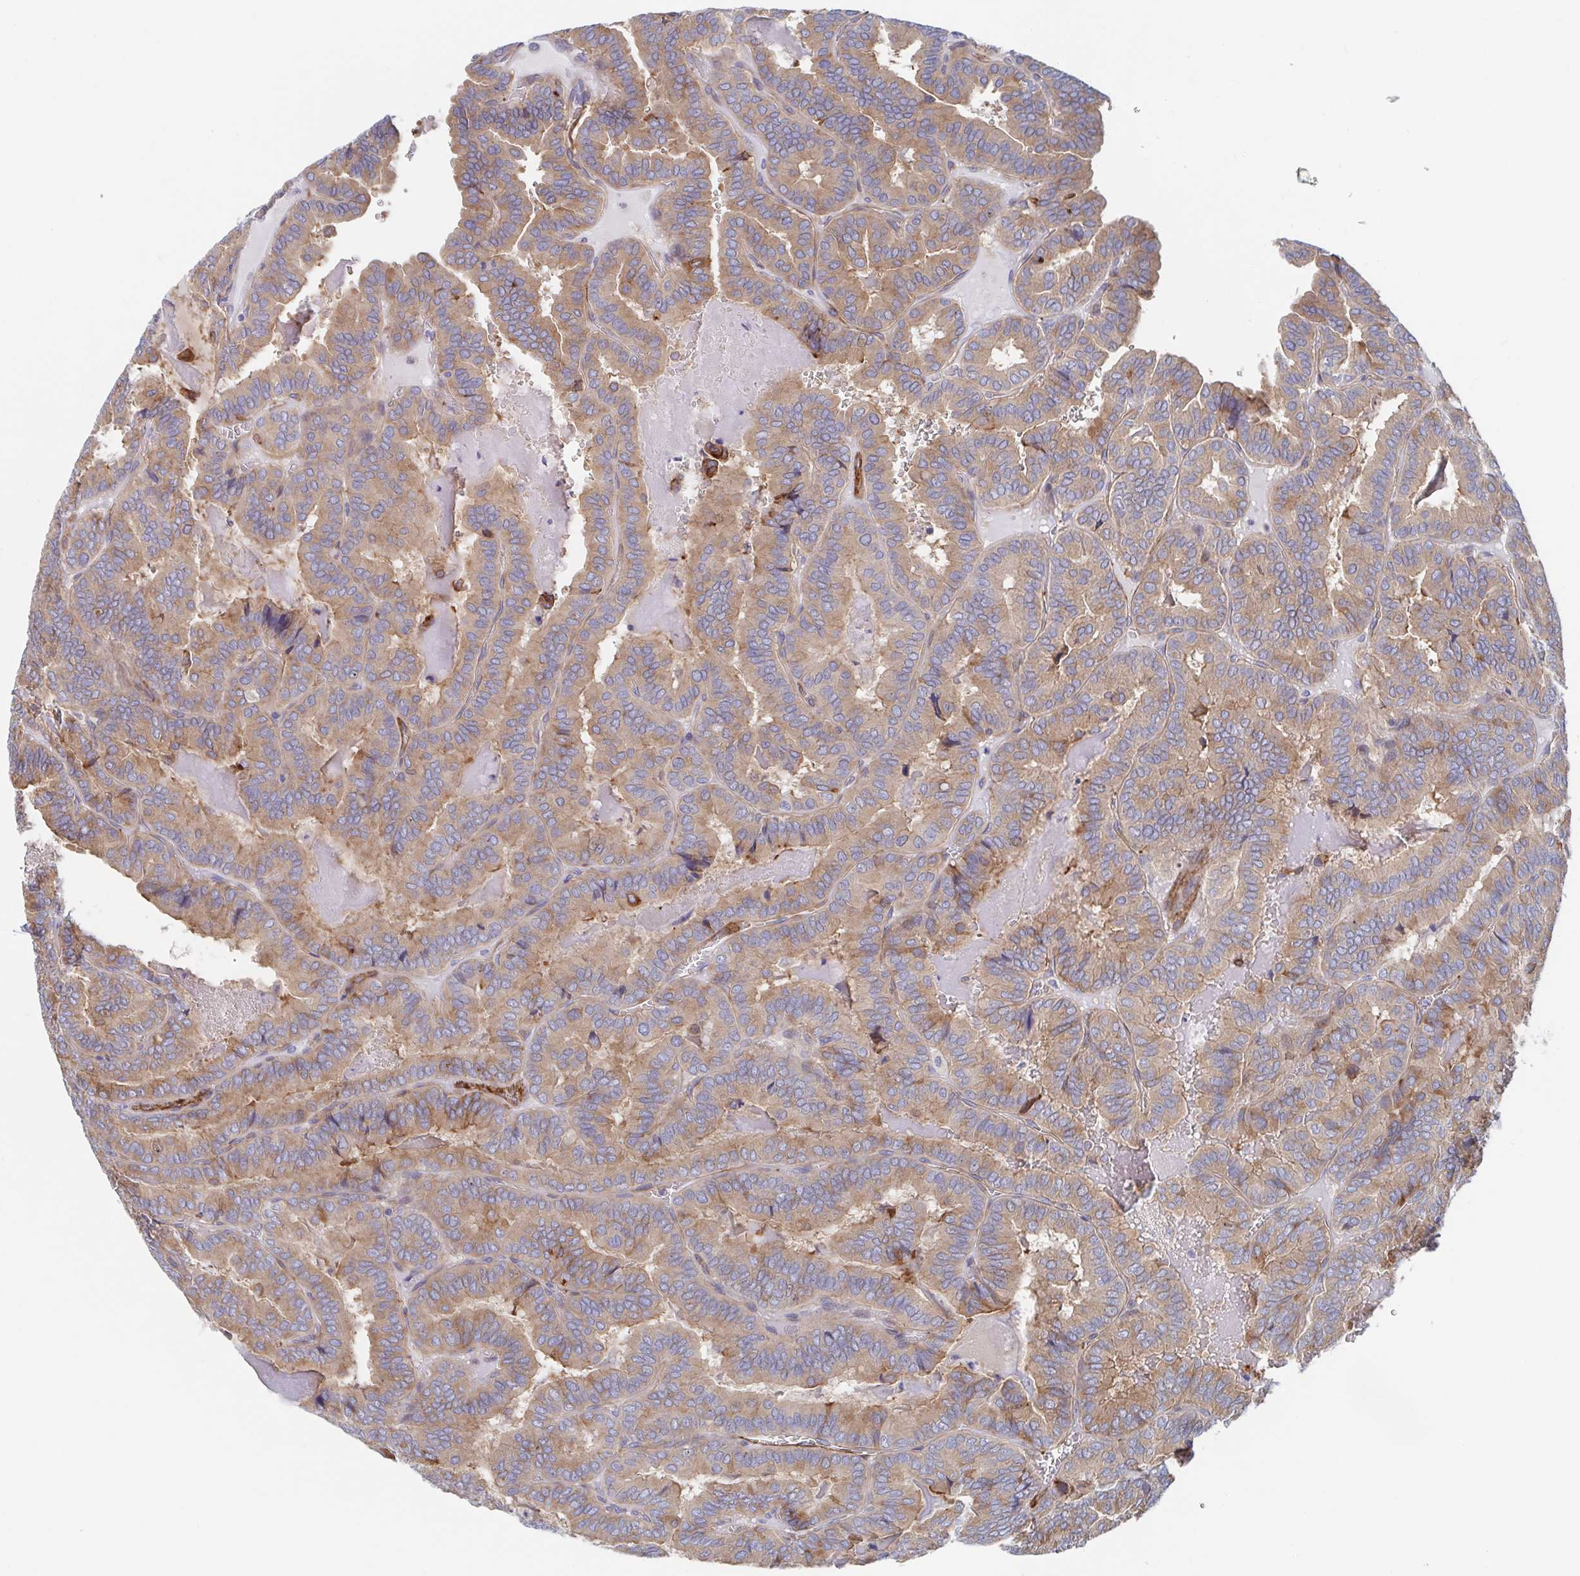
{"staining": {"intensity": "weak", "quantity": ">75%", "location": "cytoplasmic/membranous"}, "tissue": "thyroid cancer", "cell_type": "Tumor cells", "image_type": "cancer", "snomed": [{"axis": "morphology", "description": "Papillary adenocarcinoma, NOS"}, {"axis": "topography", "description": "Thyroid gland"}], "caption": "Weak cytoplasmic/membranous positivity for a protein is identified in approximately >75% of tumor cells of papillary adenocarcinoma (thyroid) using IHC.", "gene": "KLC3", "patient": {"sex": "female", "age": 75}}